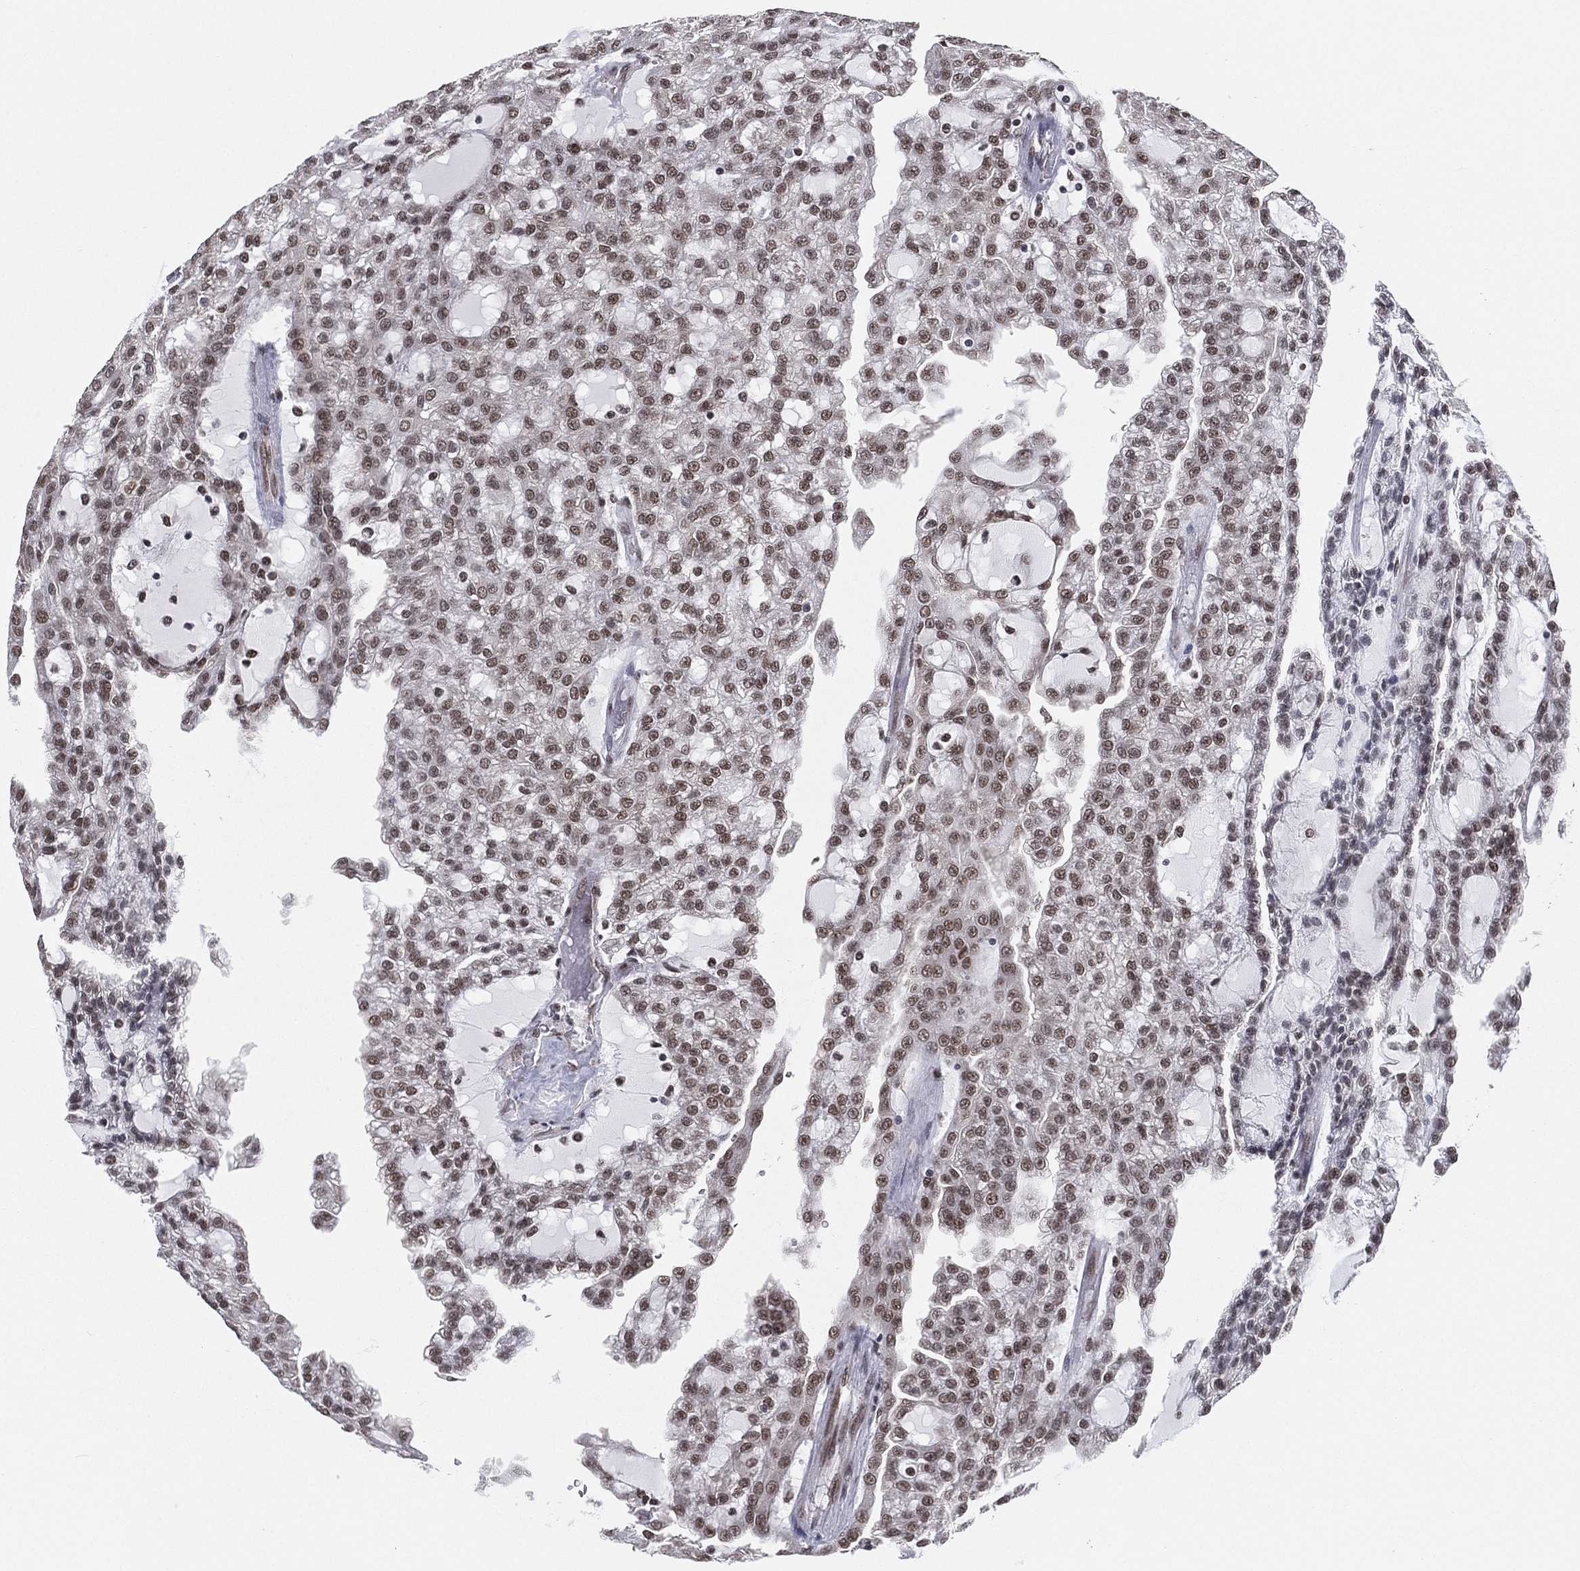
{"staining": {"intensity": "moderate", "quantity": "25%-75%", "location": "nuclear"}, "tissue": "renal cancer", "cell_type": "Tumor cells", "image_type": "cancer", "snomed": [{"axis": "morphology", "description": "Adenocarcinoma, NOS"}, {"axis": "topography", "description": "Kidney"}], "caption": "Immunohistochemistry image of neoplastic tissue: human renal adenocarcinoma stained using immunohistochemistry (IHC) demonstrates medium levels of moderate protein expression localized specifically in the nuclear of tumor cells, appearing as a nuclear brown color.", "gene": "FUBP3", "patient": {"sex": "male", "age": 63}}